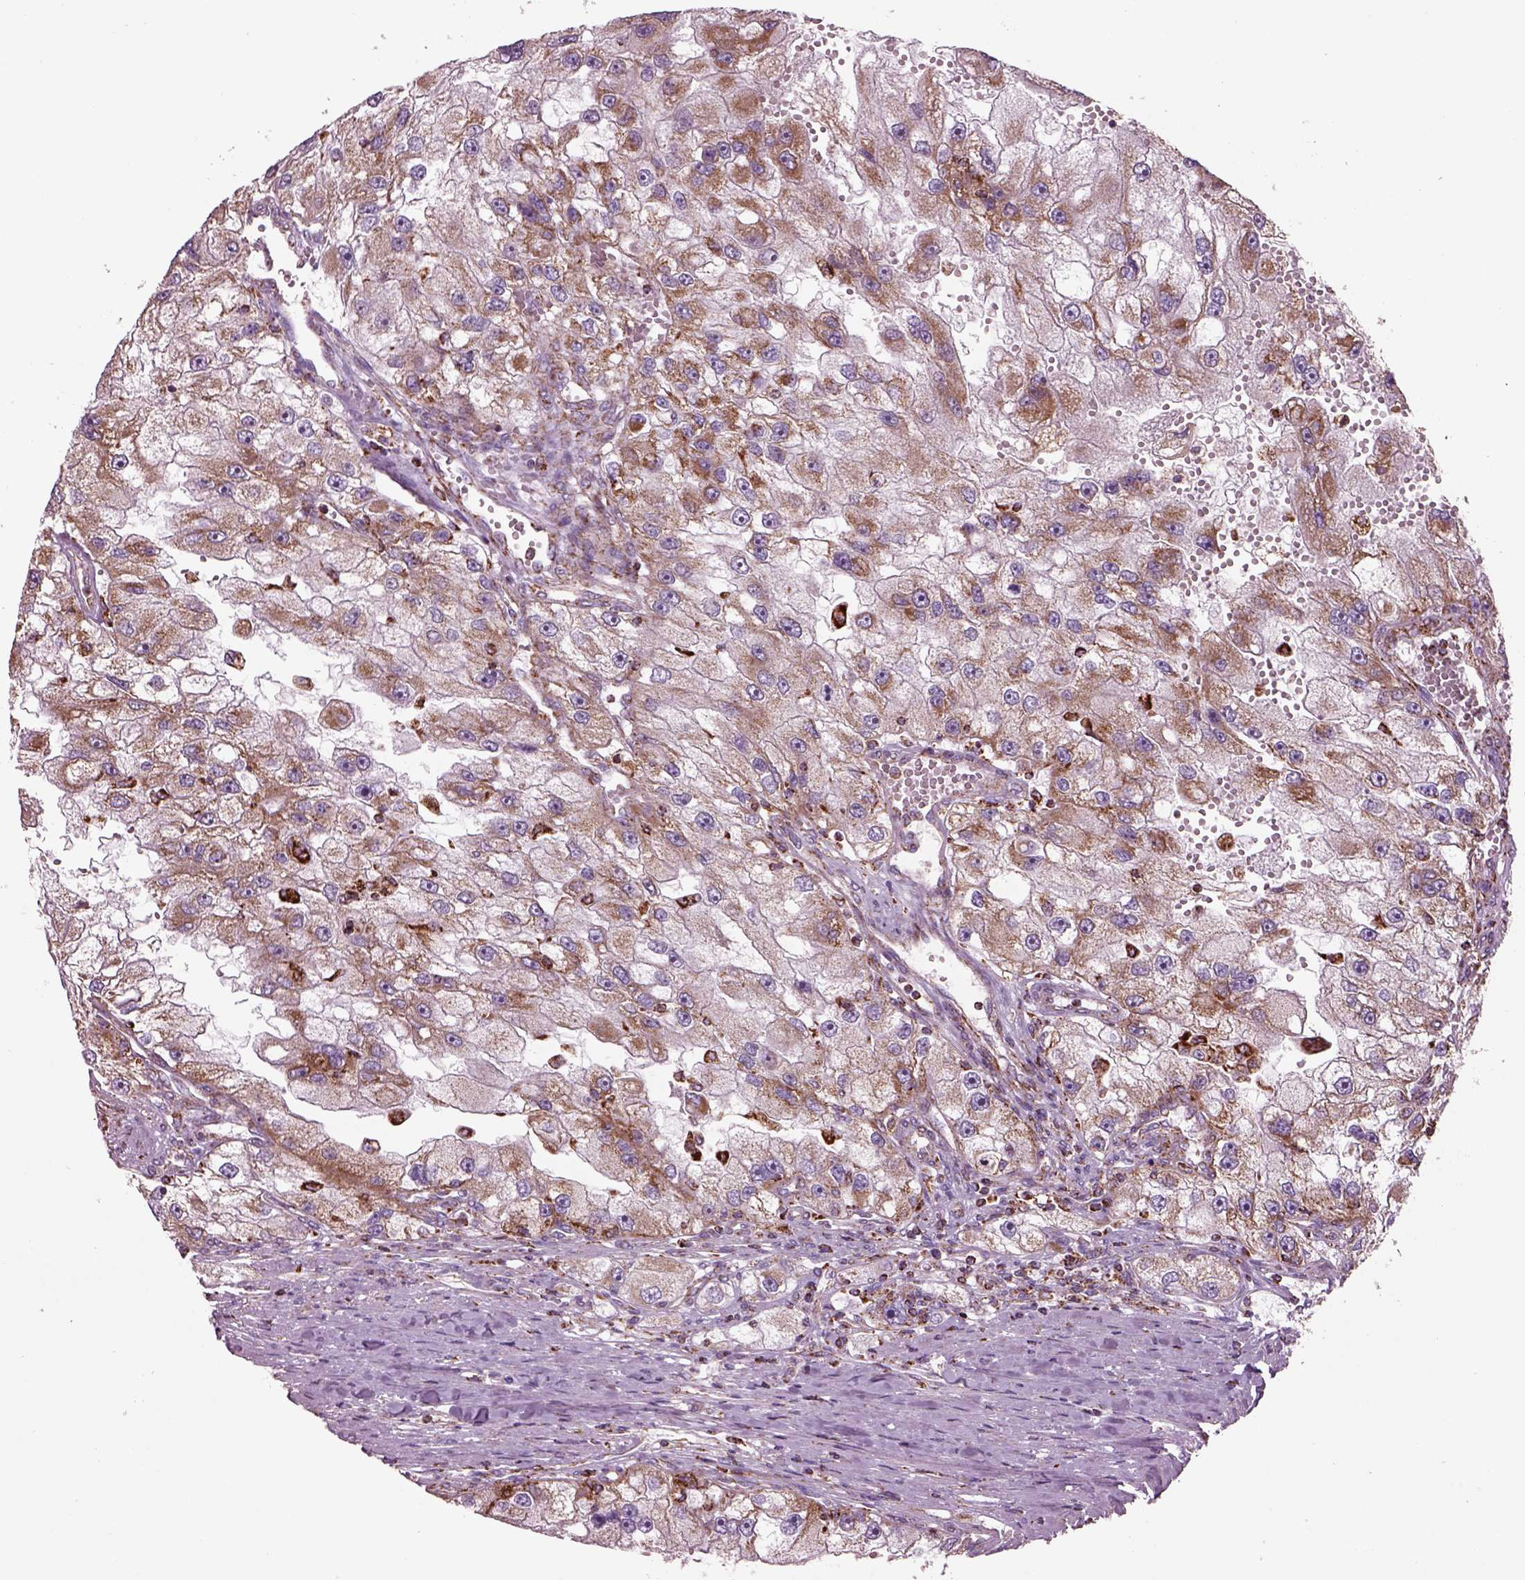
{"staining": {"intensity": "moderate", "quantity": ">75%", "location": "cytoplasmic/membranous"}, "tissue": "renal cancer", "cell_type": "Tumor cells", "image_type": "cancer", "snomed": [{"axis": "morphology", "description": "Adenocarcinoma, NOS"}, {"axis": "topography", "description": "Kidney"}], "caption": "Immunohistochemistry (IHC) of human renal cancer exhibits medium levels of moderate cytoplasmic/membranous expression in about >75% of tumor cells.", "gene": "SLC25A24", "patient": {"sex": "male", "age": 63}}